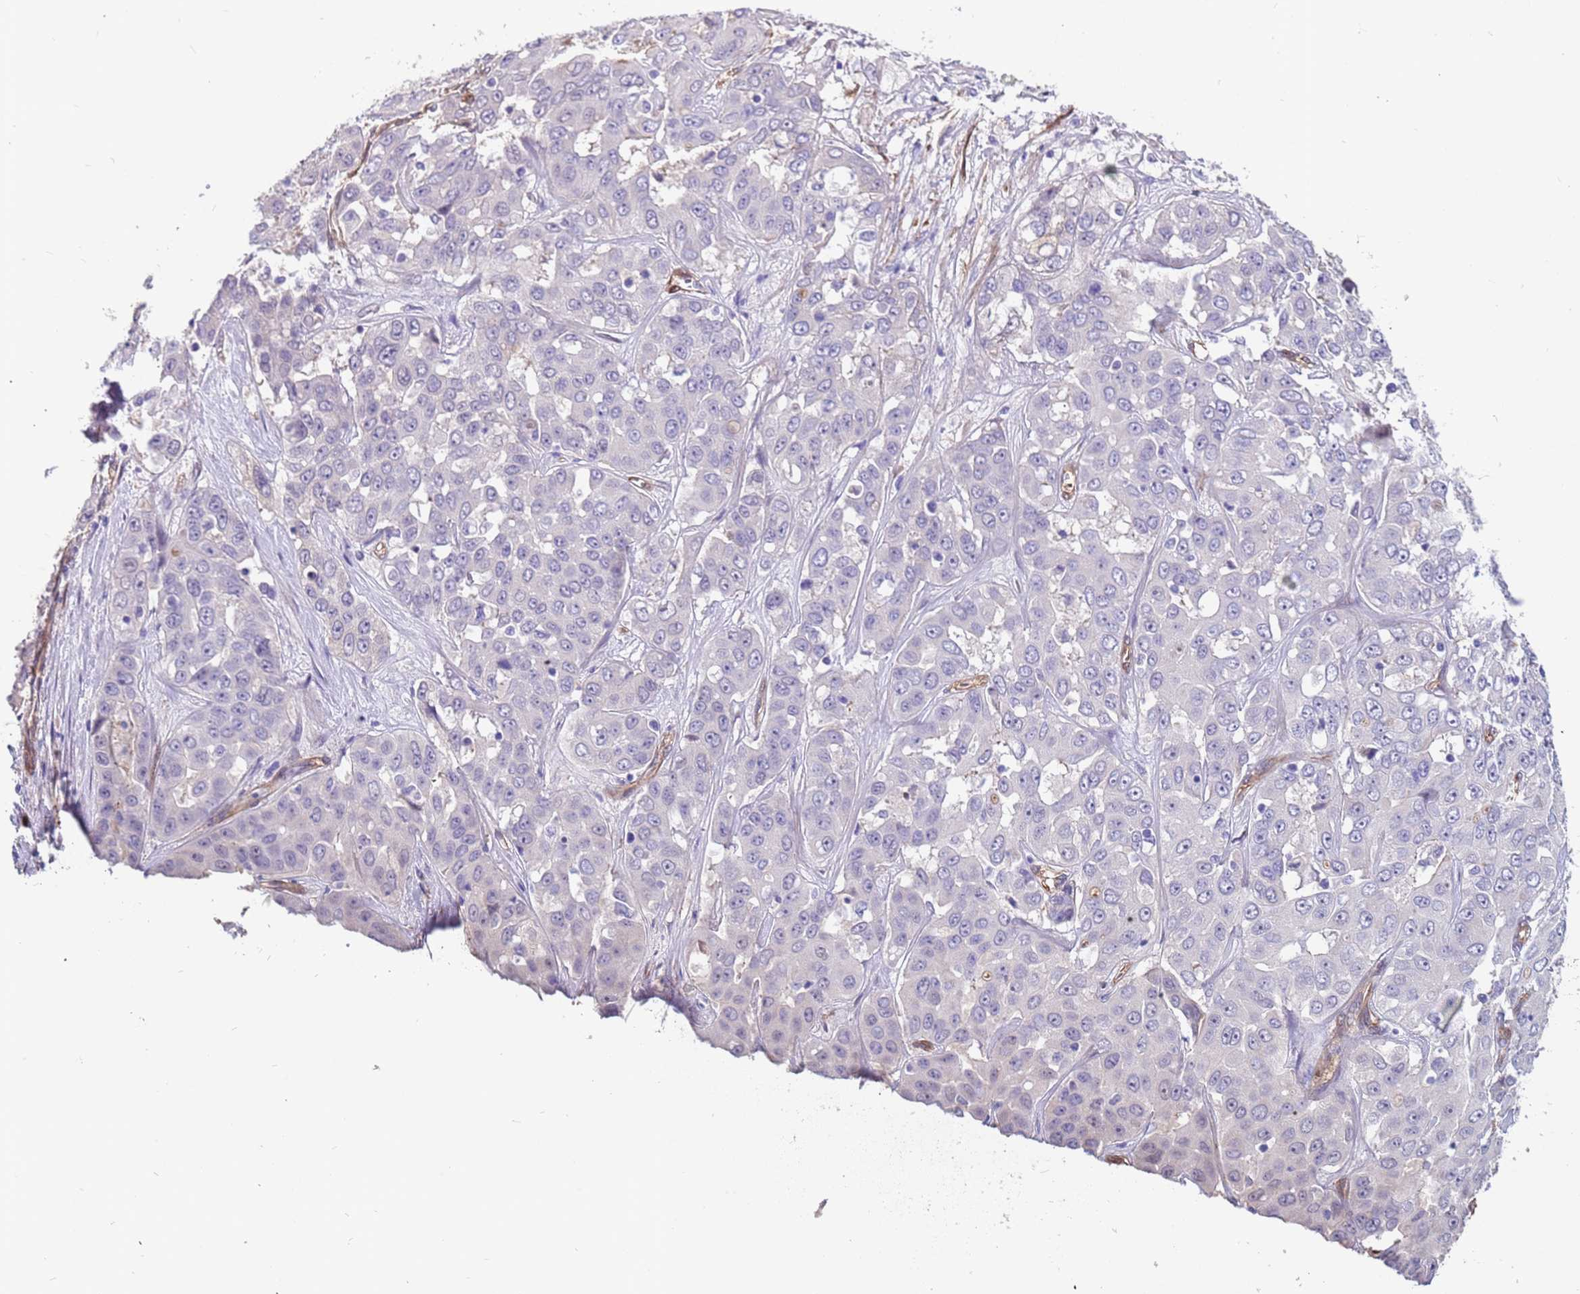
{"staining": {"intensity": "negative", "quantity": "none", "location": "none"}, "tissue": "liver cancer", "cell_type": "Tumor cells", "image_type": "cancer", "snomed": [{"axis": "morphology", "description": "Cholangiocarcinoma"}, {"axis": "topography", "description": "Liver"}], "caption": "Micrograph shows no protein expression in tumor cells of liver cancer tissue.", "gene": "EHD2", "patient": {"sex": "female", "age": 52}}